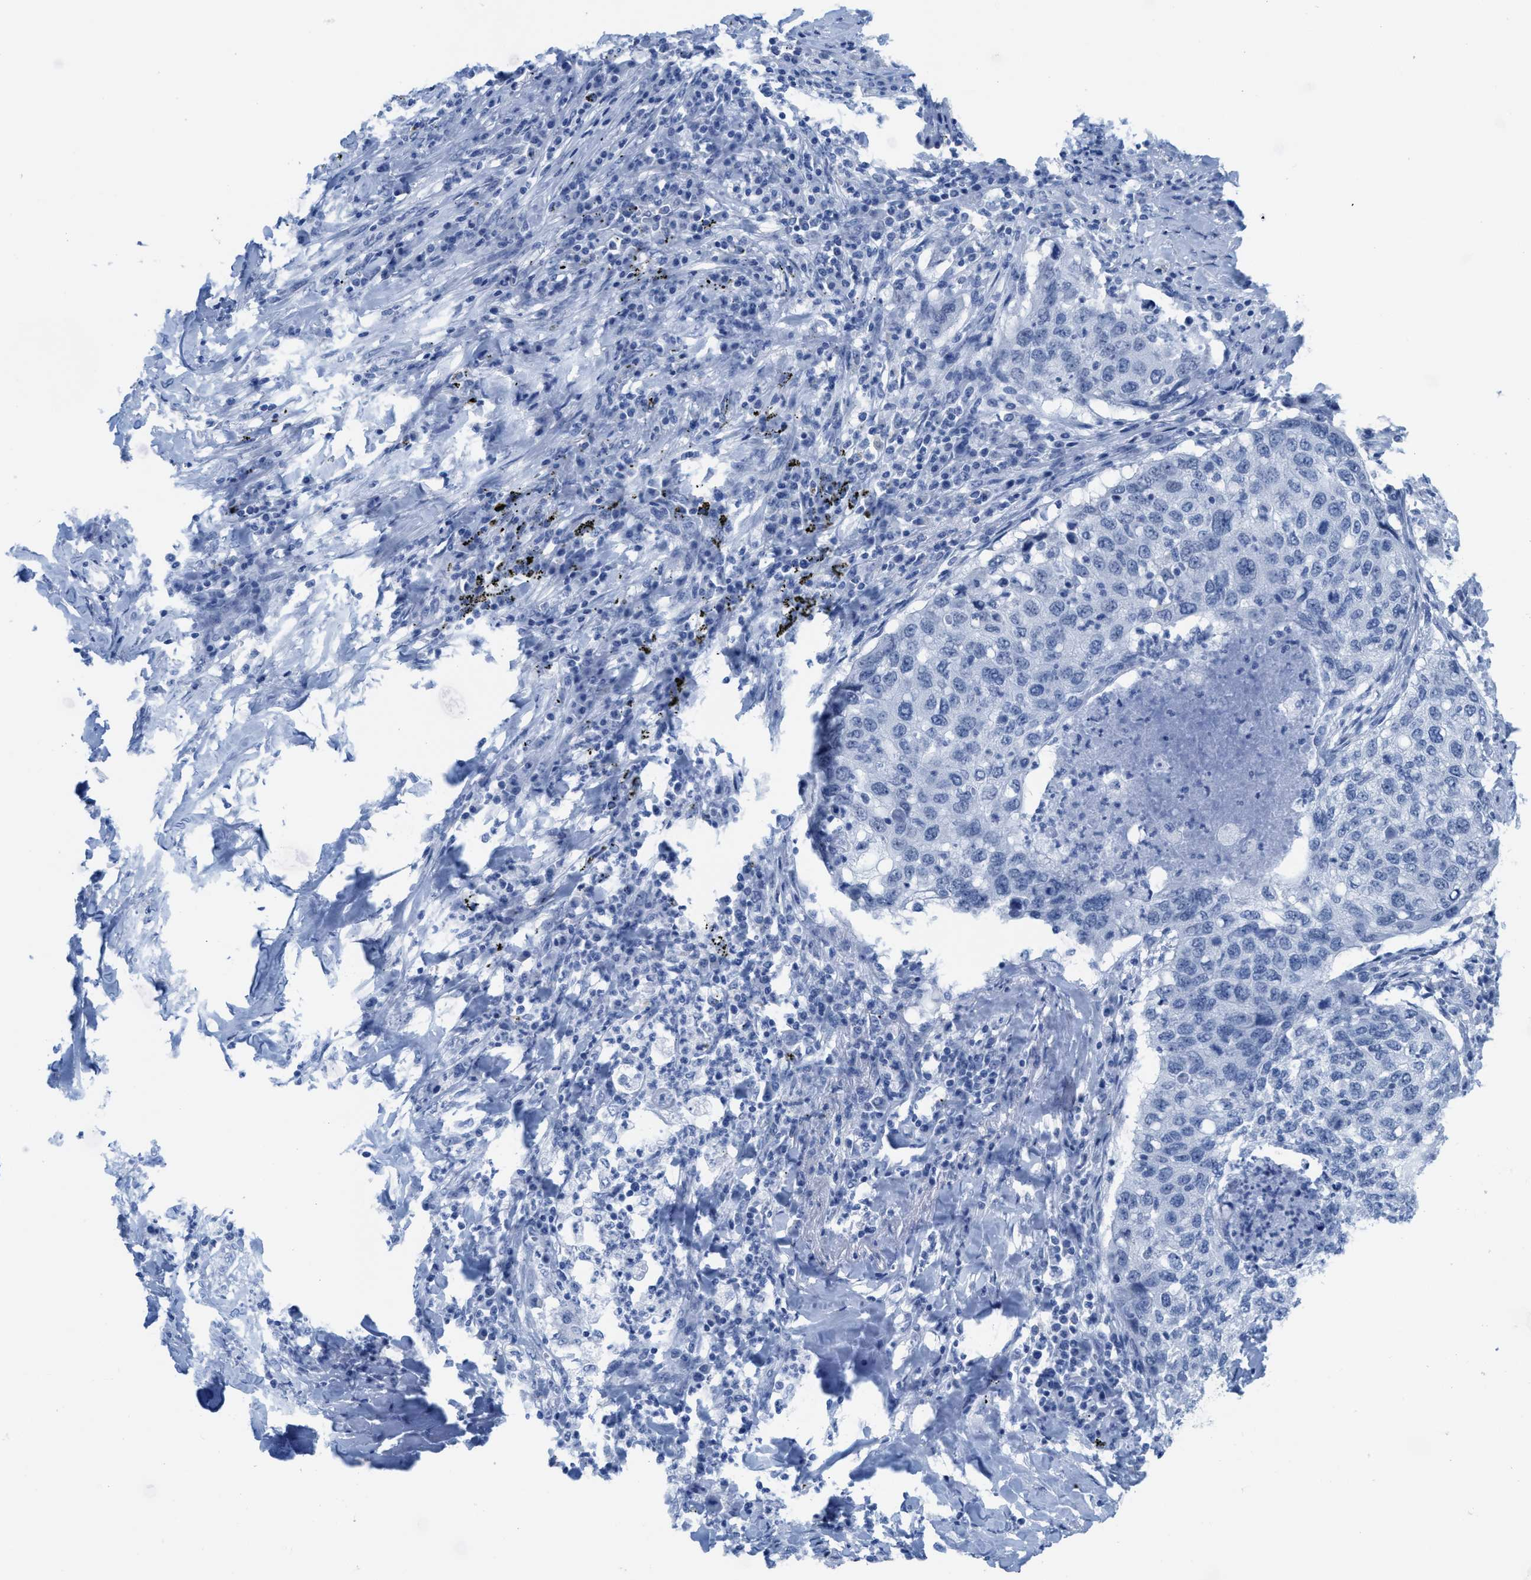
{"staining": {"intensity": "negative", "quantity": "none", "location": "none"}, "tissue": "lung cancer", "cell_type": "Tumor cells", "image_type": "cancer", "snomed": [{"axis": "morphology", "description": "Squamous cell carcinoma, NOS"}, {"axis": "topography", "description": "Lung"}], "caption": "Immunohistochemistry image of neoplastic tissue: lung cancer stained with DAB (3,3'-diaminobenzidine) demonstrates no significant protein positivity in tumor cells. Nuclei are stained in blue.", "gene": "WDR4", "patient": {"sex": "female", "age": 63}}